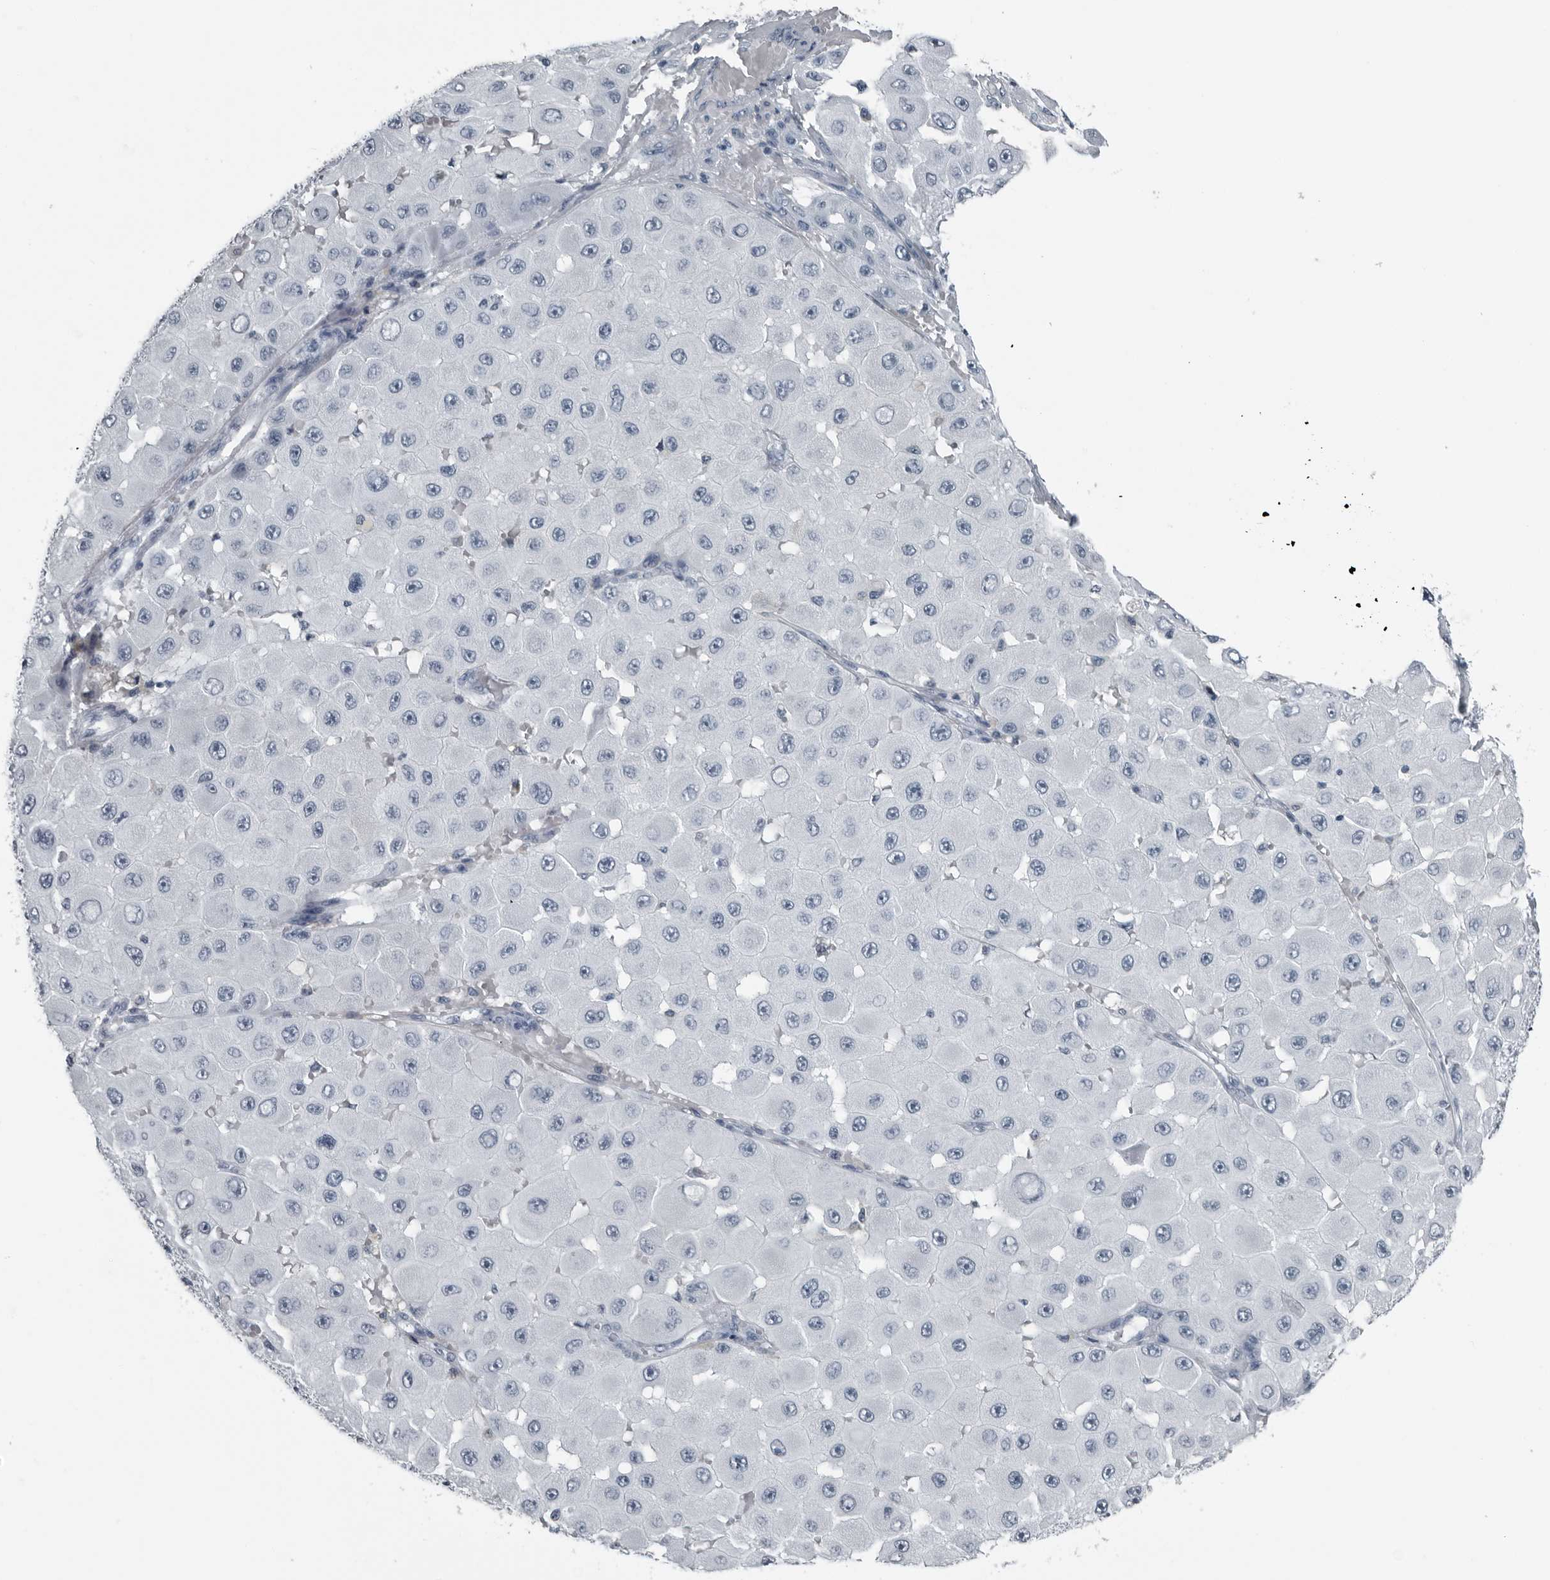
{"staining": {"intensity": "negative", "quantity": "none", "location": "none"}, "tissue": "melanoma", "cell_type": "Tumor cells", "image_type": "cancer", "snomed": [{"axis": "morphology", "description": "Malignant melanoma, NOS"}, {"axis": "topography", "description": "Skin"}], "caption": "Immunohistochemistry micrograph of human melanoma stained for a protein (brown), which shows no expression in tumor cells. (DAB immunohistochemistry with hematoxylin counter stain).", "gene": "PRSS1", "patient": {"sex": "female", "age": 81}}